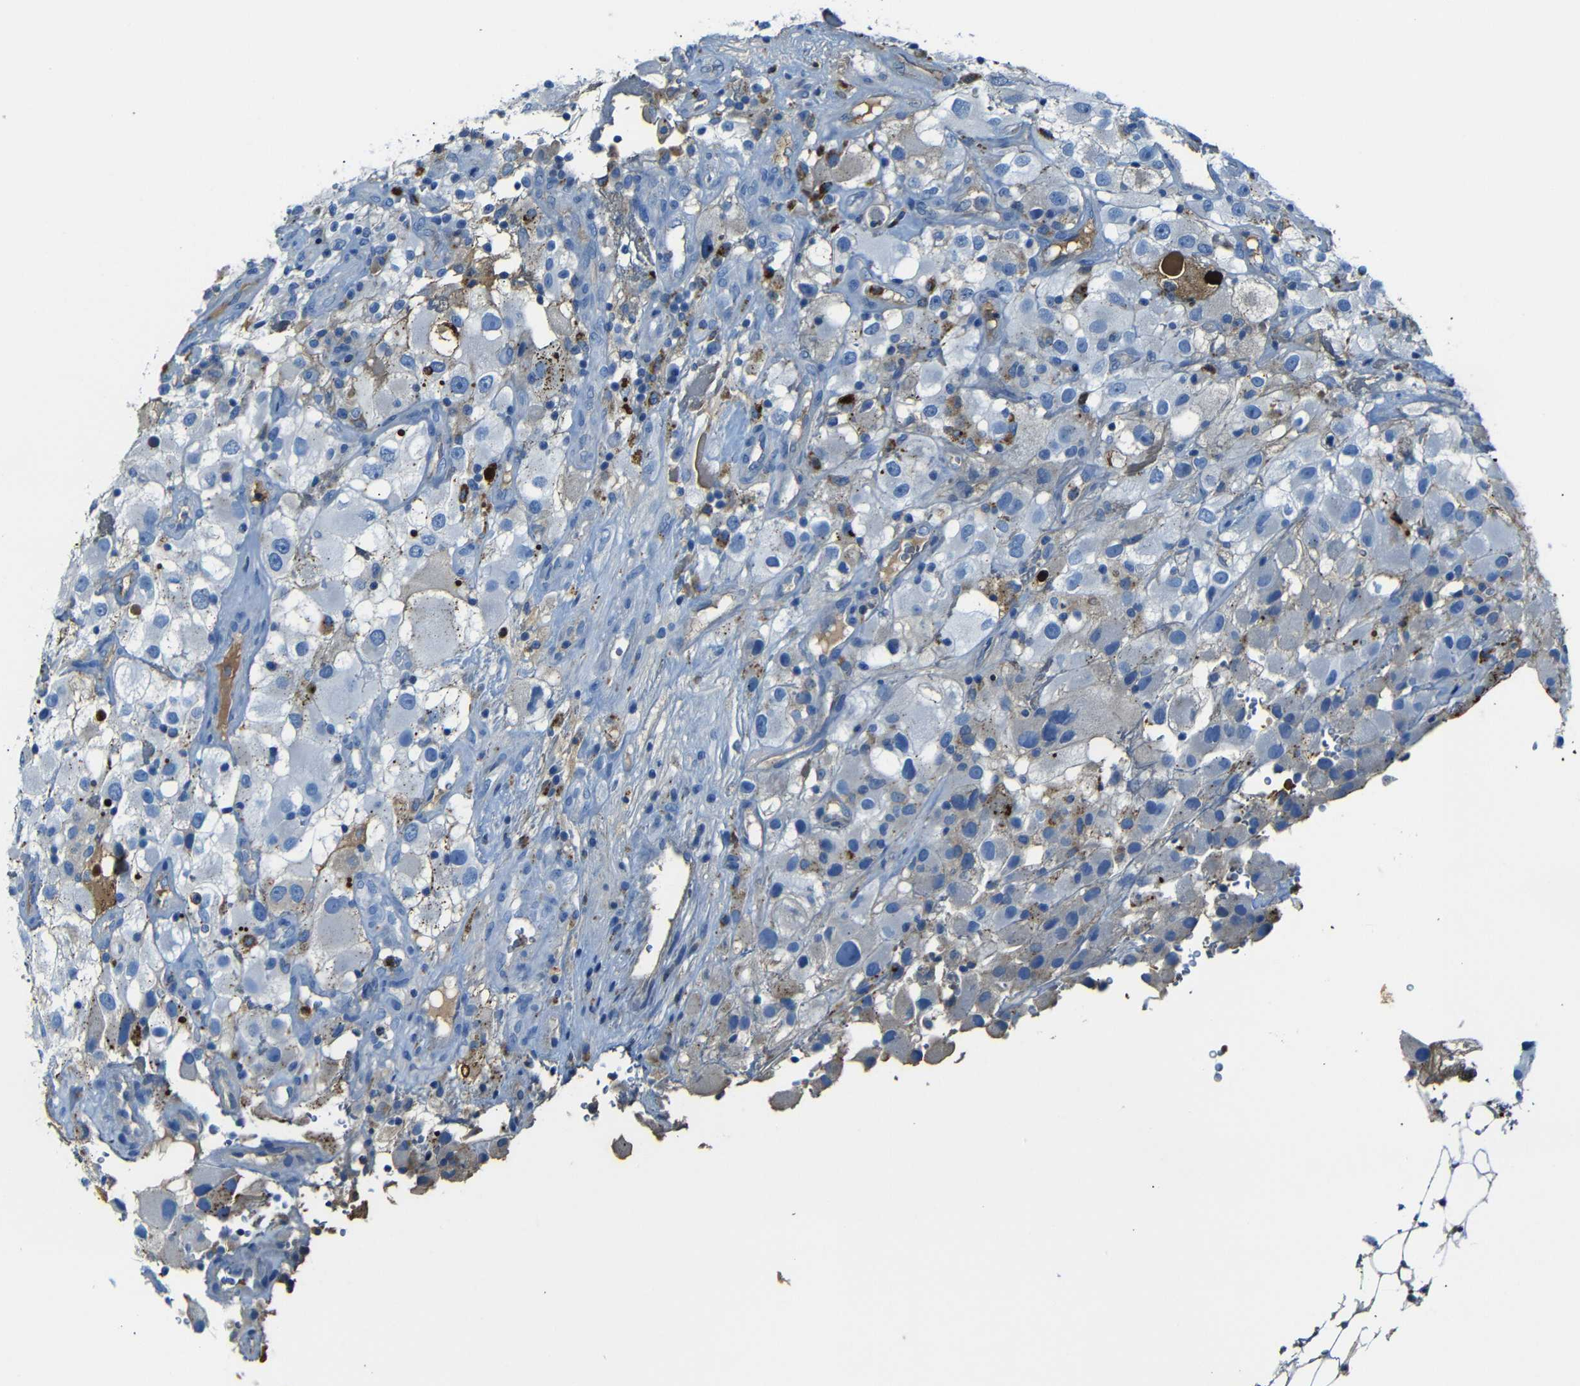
{"staining": {"intensity": "negative", "quantity": "none", "location": "none"}, "tissue": "renal cancer", "cell_type": "Tumor cells", "image_type": "cancer", "snomed": [{"axis": "morphology", "description": "Adenocarcinoma, NOS"}, {"axis": "topography", "description": "Kidney"}], "caption": "Tumor cells are negative for brown protein staining in renal cancer.", "gene": "SERPINA1", "patient": {"sex": "female", "age": 52}}